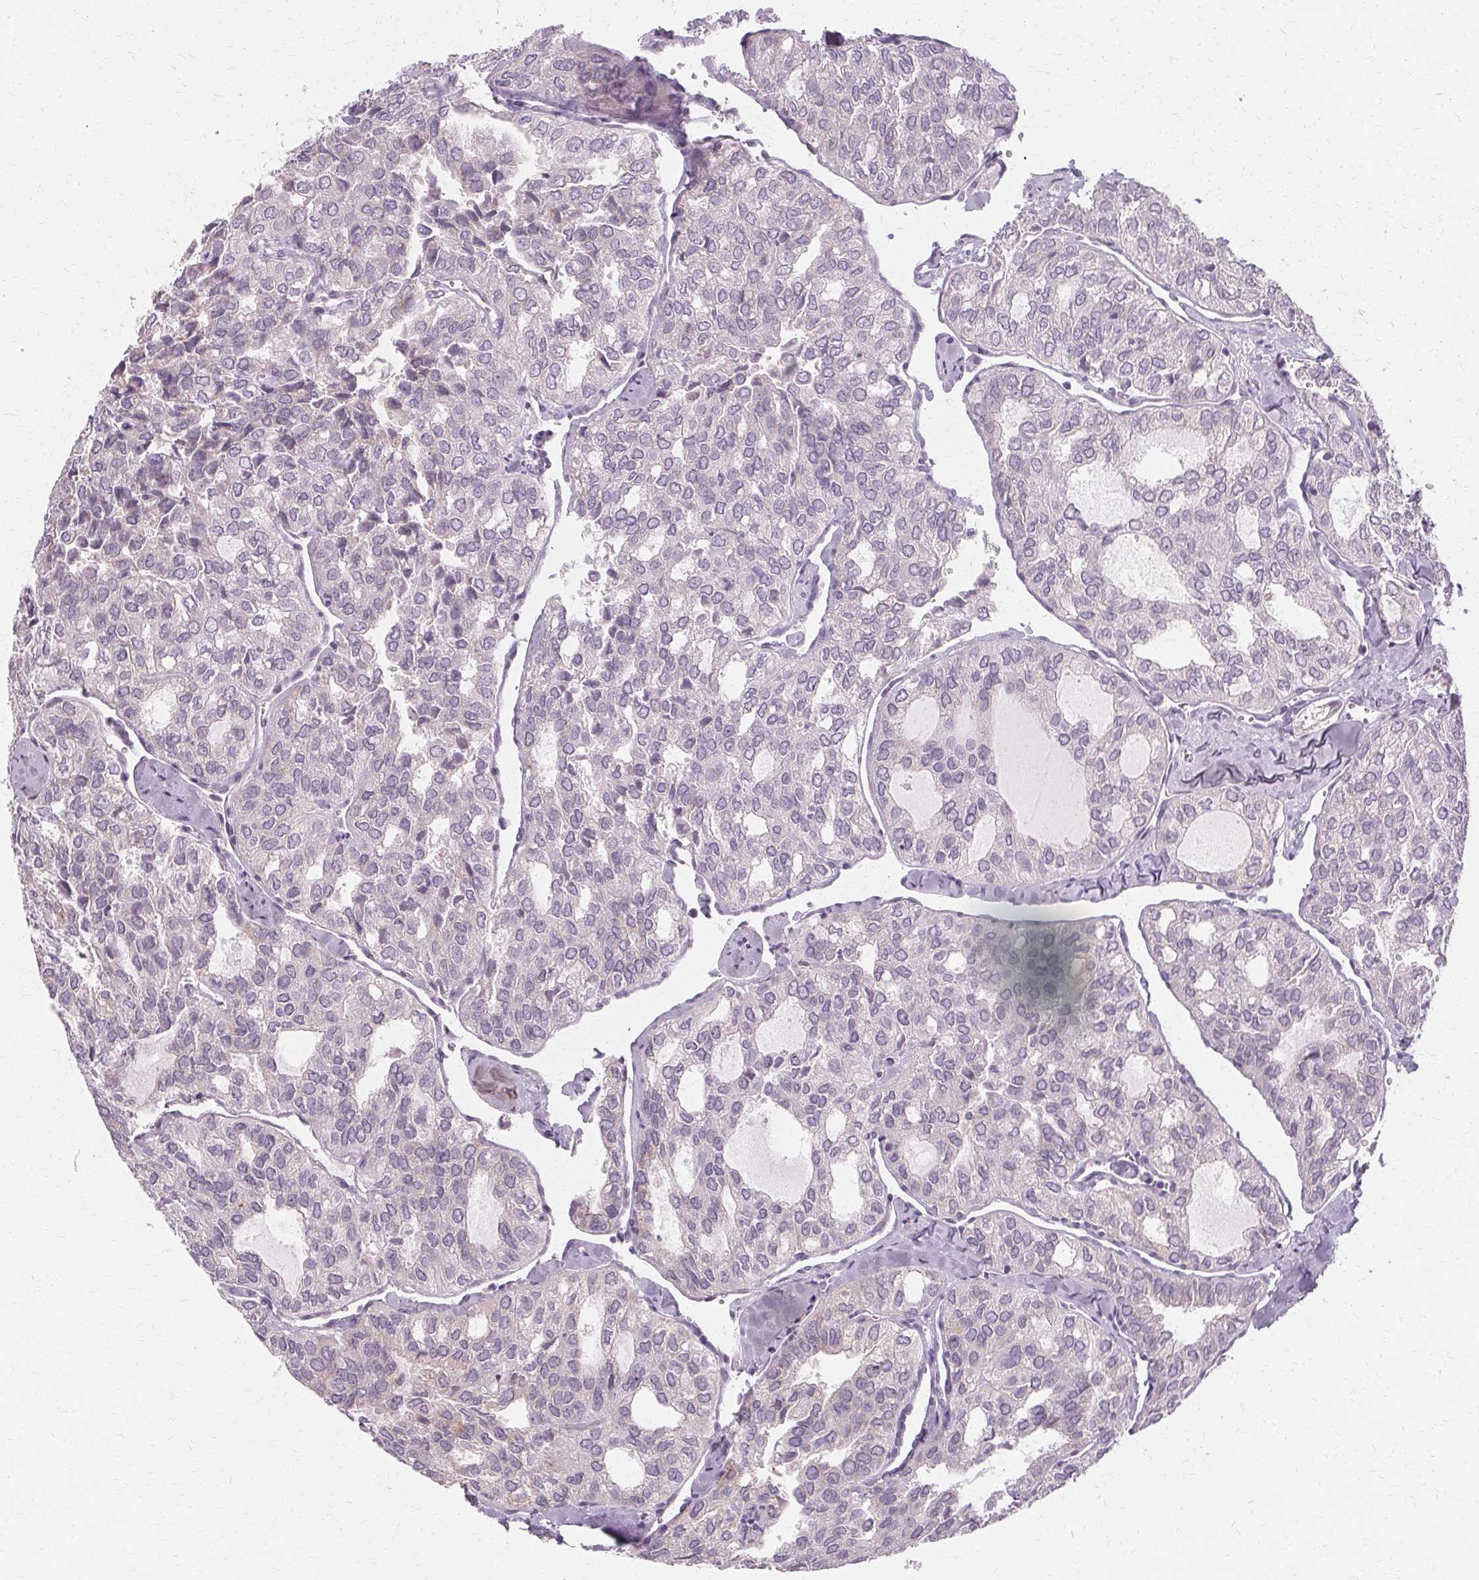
{"staining": {"intensity": "negative", "quantity": "none", "location": "none"}, "tissue": "thyroid cancer", "cell_type": "Tumor cells", "image_type": "cancer", "snomed": [{"axis": "morphology", "description": "Follicular adenoma carcinoma, NOS"}, {"axis": "topography", "description": "Thyroid gland"}], "caption": "This is an immunohistochemistry (IHC) photomicrograph of human thyroid follicular adenoma carcinoma. There is no positivity in tumor cells.", "gene": "FCRL3", "patient": {"sex": "male", "age": 75}}